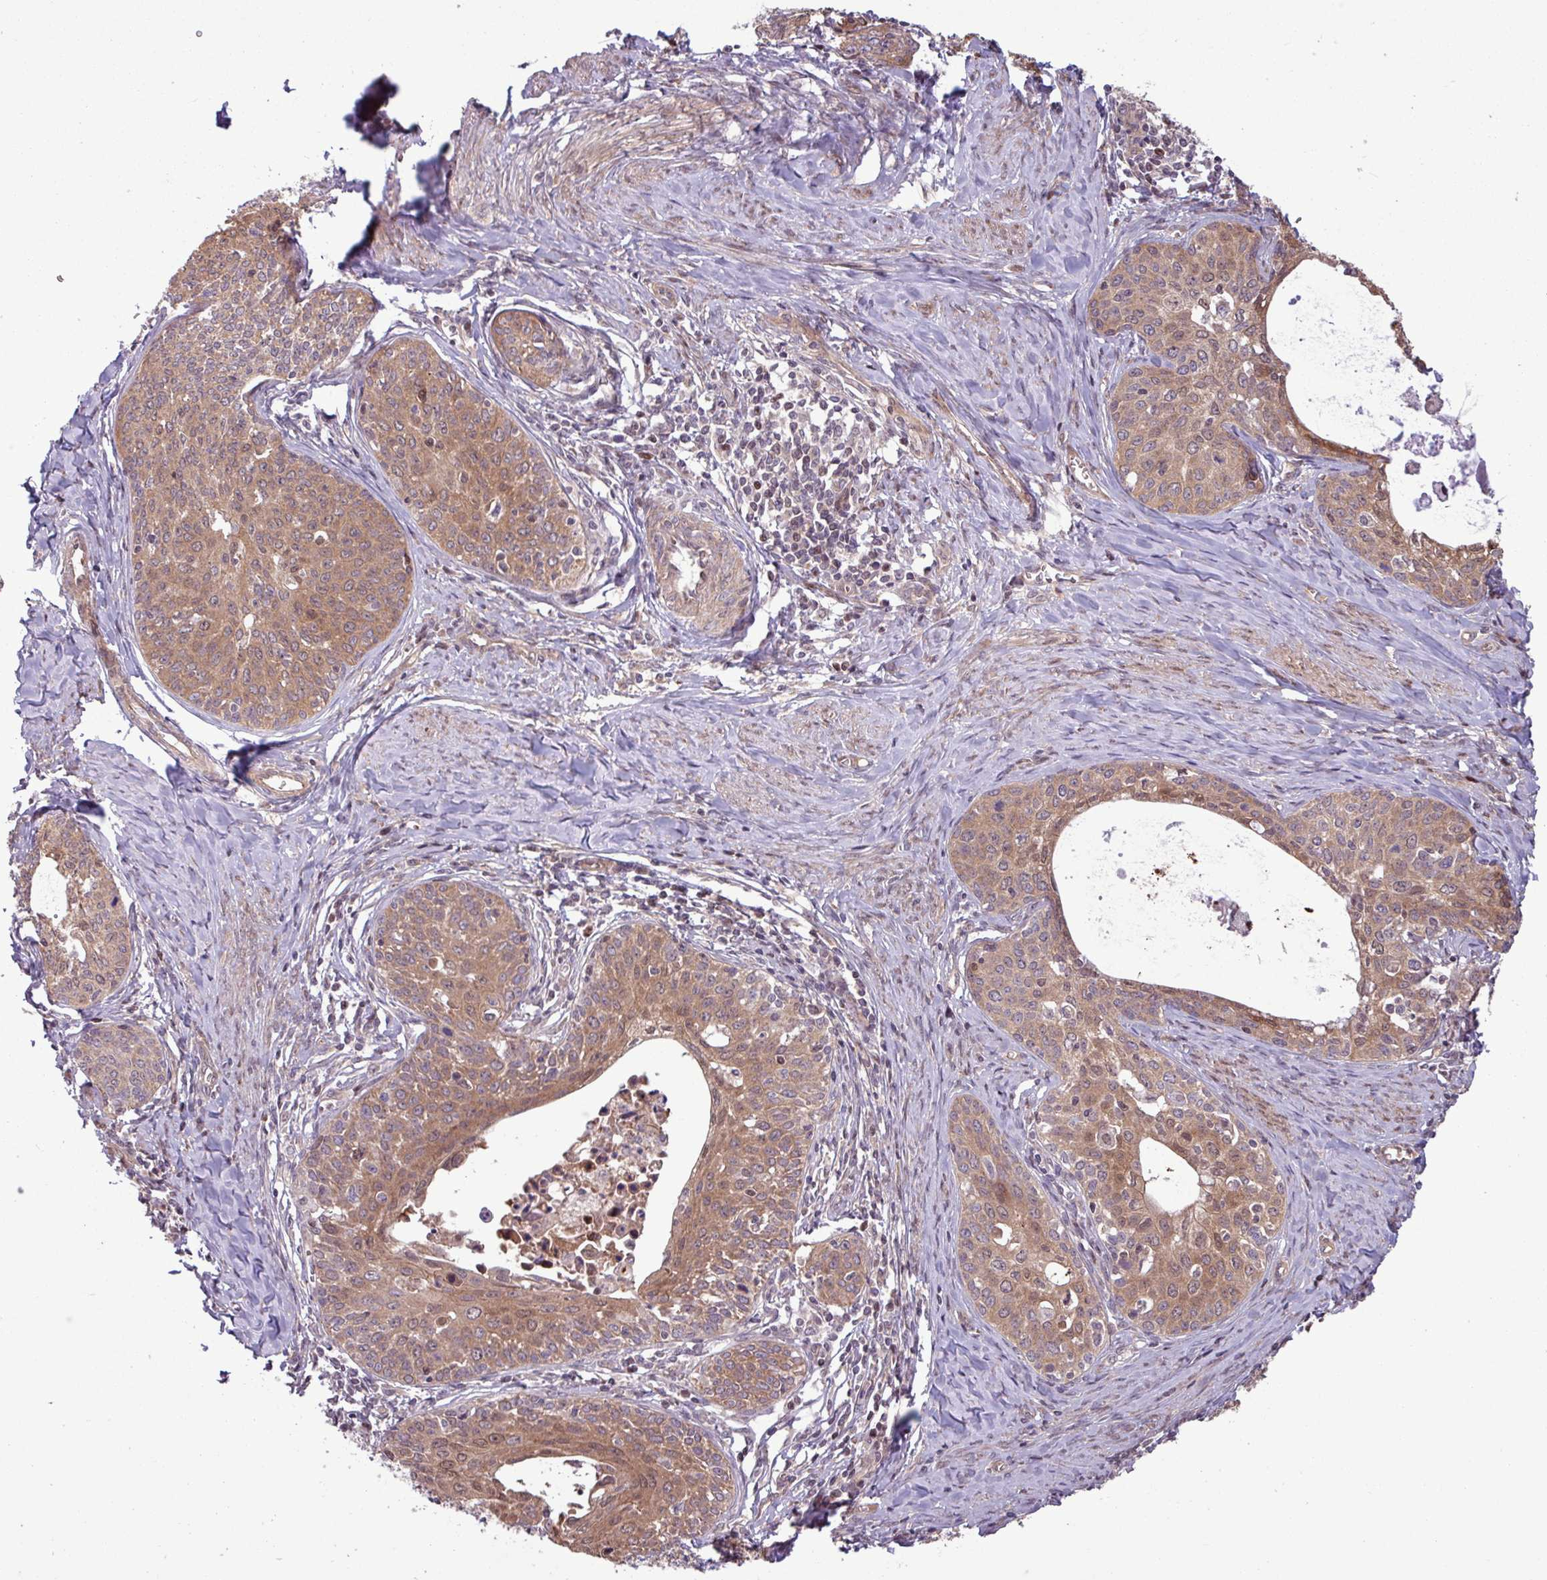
{"staining": {"intensity": "moderate", "quantity": ">75%", "location": "cytoplasmic/membranous,nuclear"}, "tissue": "cervical cancer", "cell_type": "Tumor cells", "image_type": "cancer", "snomed": [{"axis": "morphology", "description": "Squamous cell carcinoma, NOS"}, {"axis": "morphology", "description": "Adenocarcinoma, NOS"}, {"axis": "topography", "description": "Cervix"}], "caption": "This micrograph reveals cervical cancer (squamous cell carcinoma) stained with IHC to label a protein in brown. The cytoplasmic/membranous and nuclear of tumor cells show moderate positivity for the protein. Nuclei are counter-stained blue.", "gene": "PDPR", "patient": {"sex": "female", "age": 52}}